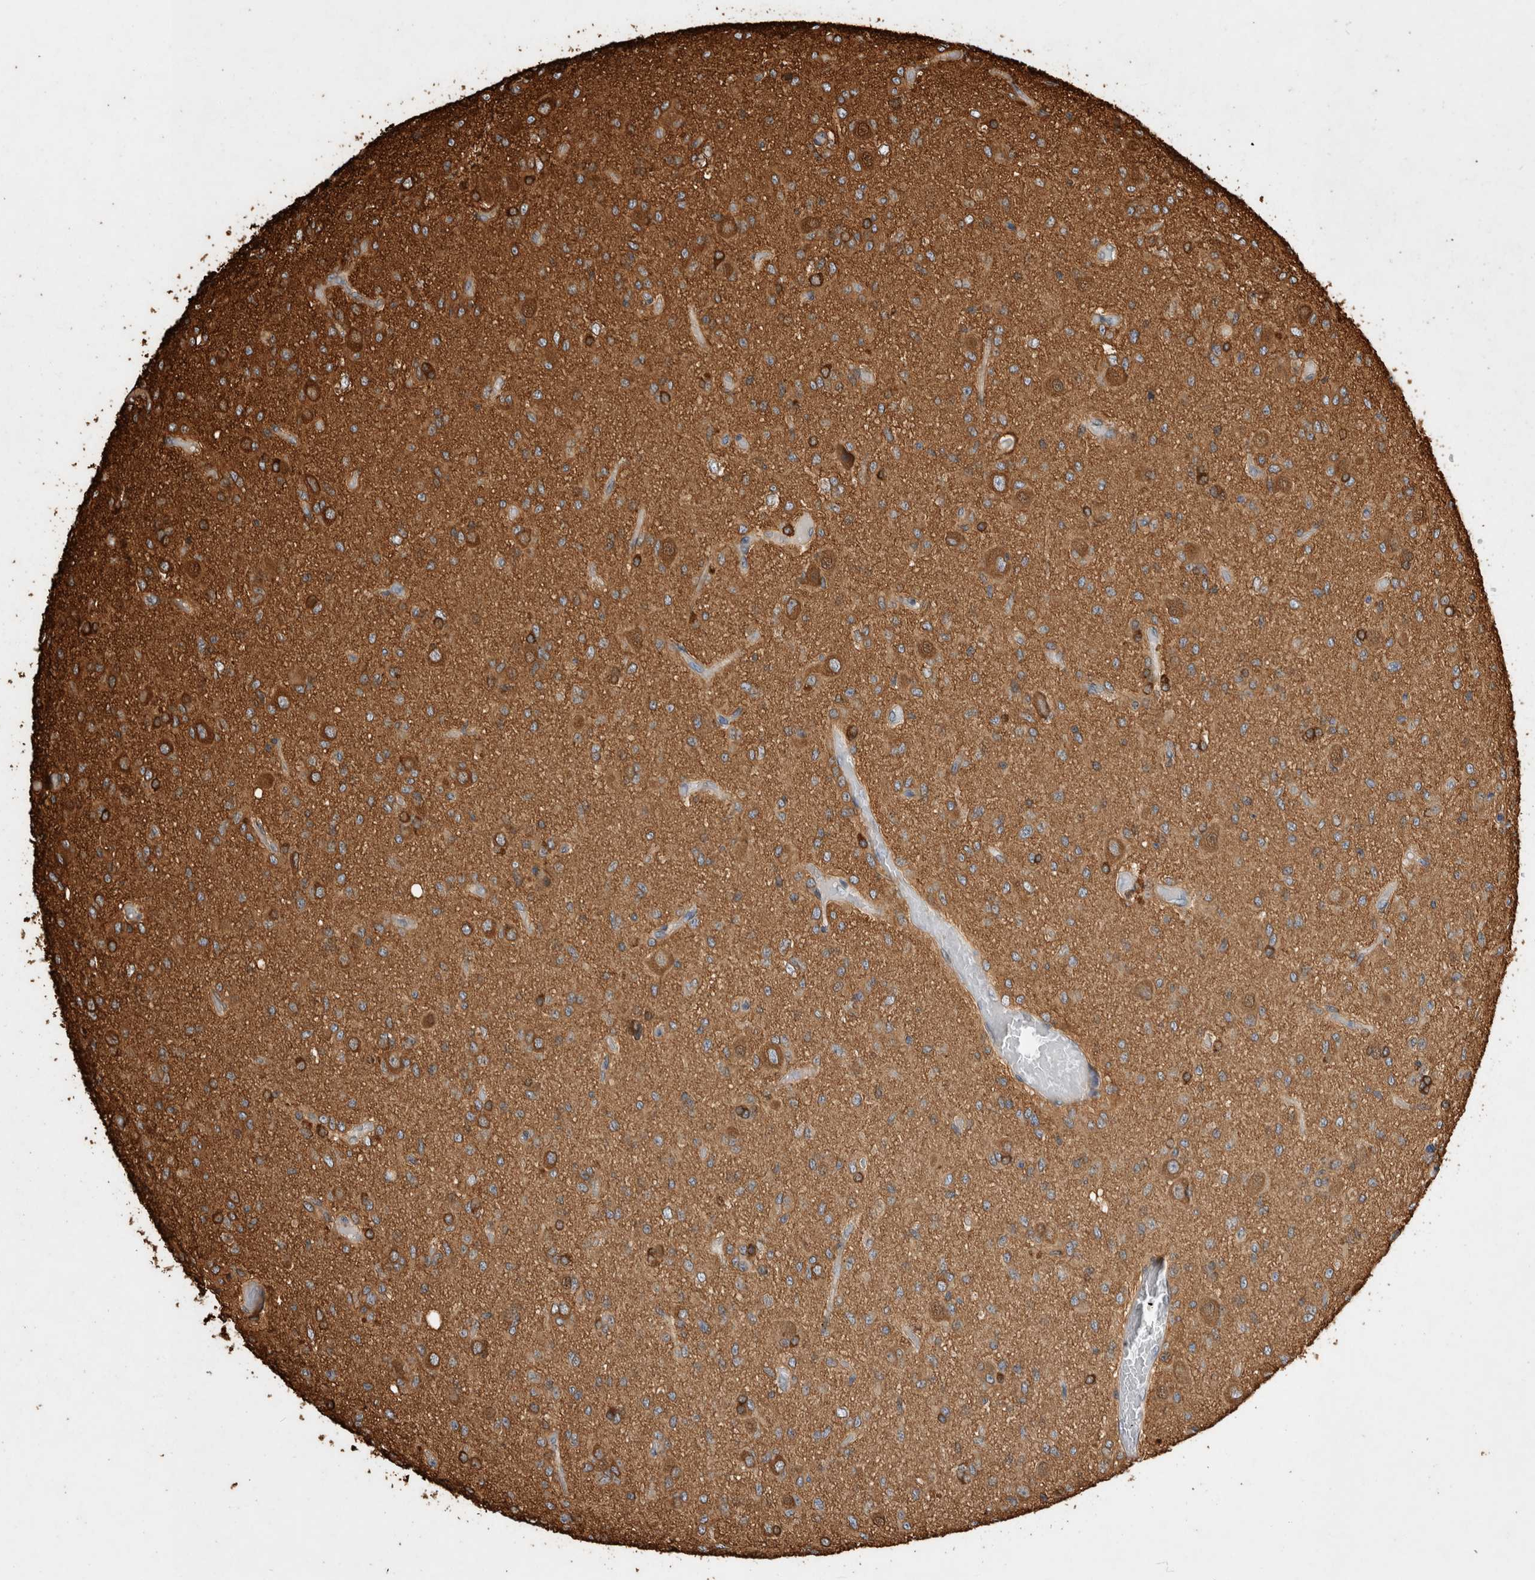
{"staining": {"intensity": "moderate", "quantity": ">75%", "location": "cytoplasmic/membranous"}, "tissue": "glioma", "cell_type": "Tumor cells", "image_type": "cancer", "snomed": [{"axis": "morphology", "description": "Glioma, malignant, High grade"}, {"axis": "topography", "description": "Brain"}], "caption": "High-magnification brightfield microscopy of glioma stained with DAB (3,3'-diaminobenzidine) (brown) and counterstained with hematoxylin (blue). tumor cells exhibit moderate cytoplasmic/membranous positivity is identified in about>75% of cells.", "gene": "ZNF397", "patient": {"sex": "female", "age": 59}}